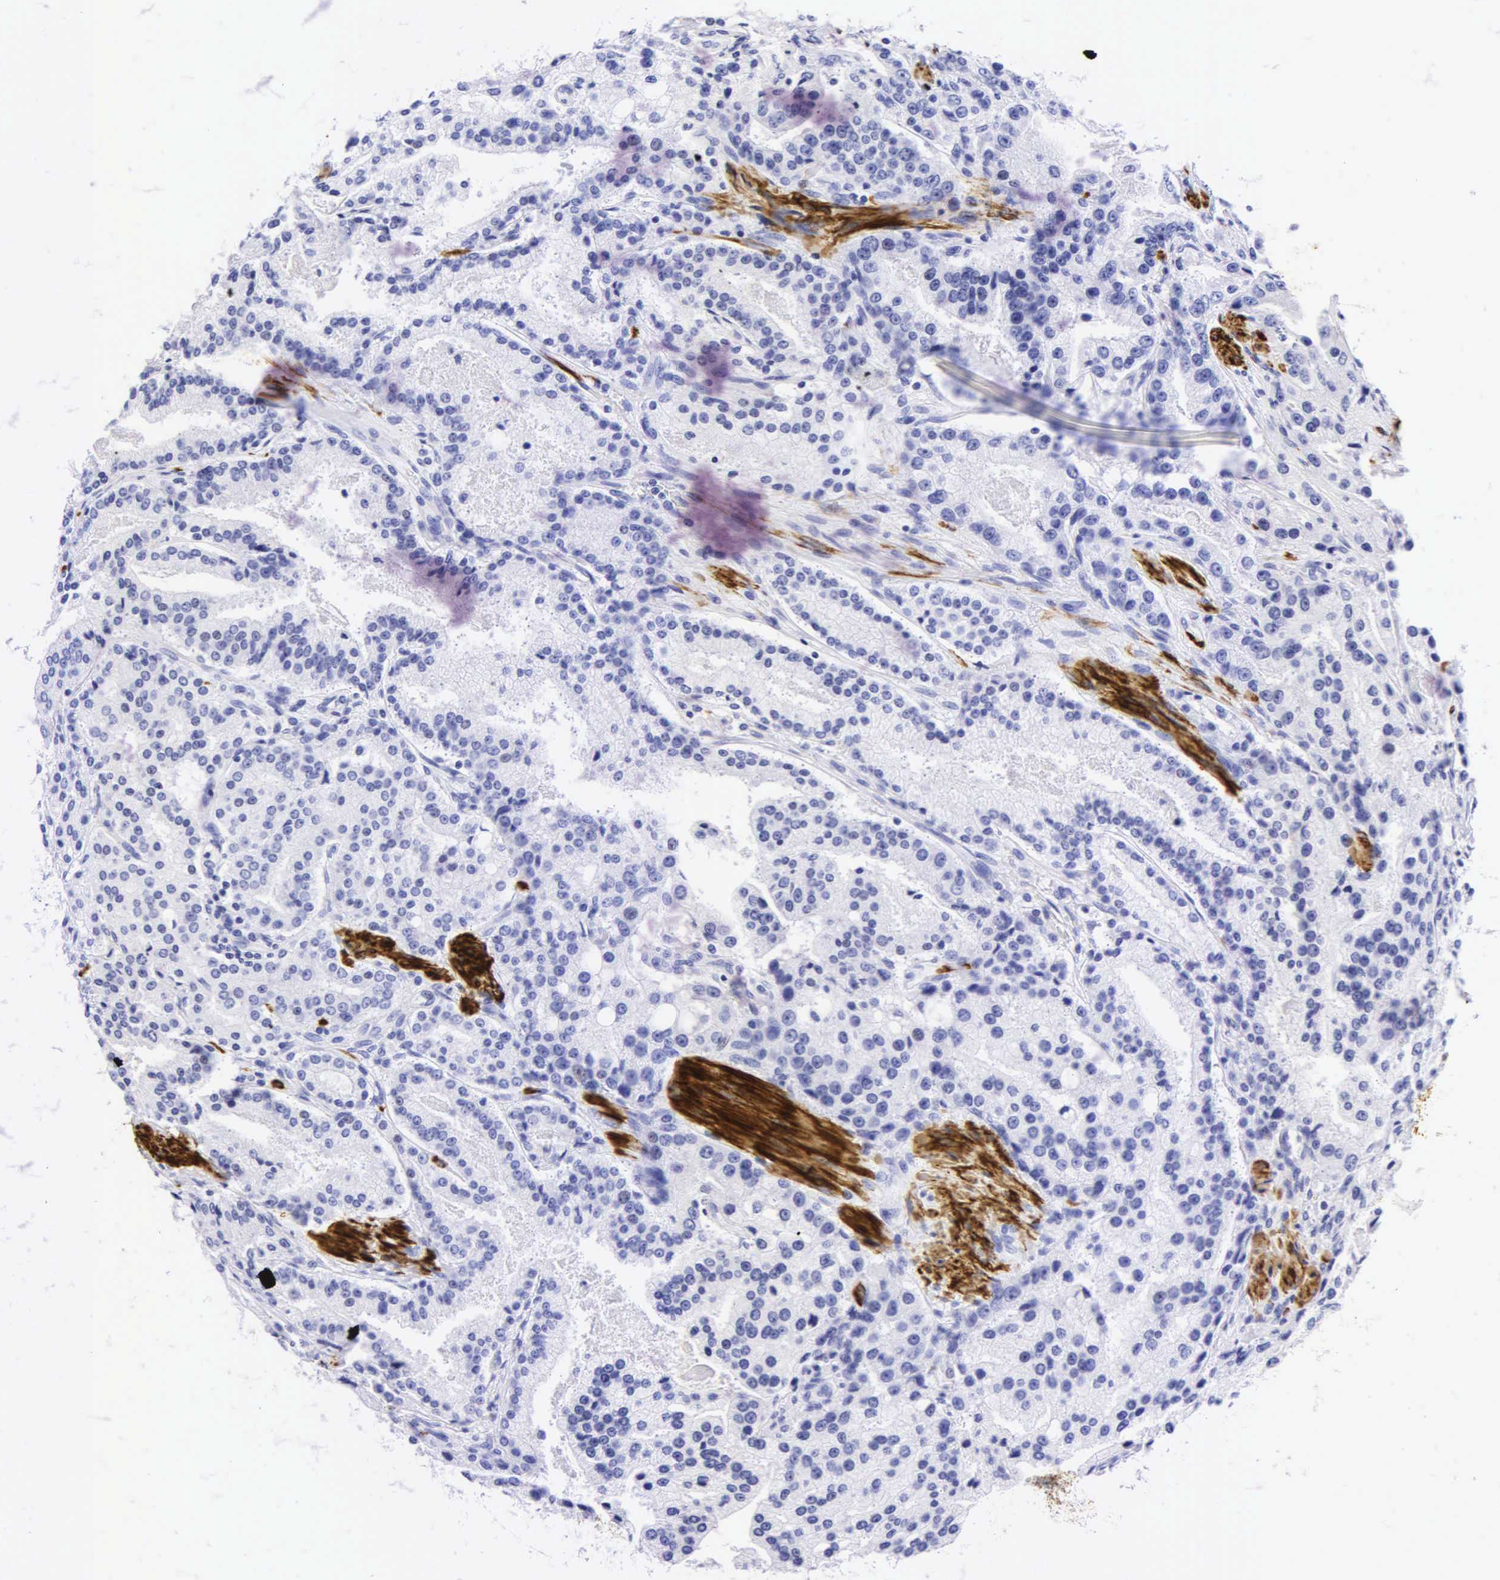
{"staining": {"intensity": "negative", "quantity": "none", "location": "none"}, "tissue": "prostate cancer", "cell_type": "Tumor cells", "image_type": "cancer", "snomed": [{"axis": "morphology", "description": "Adenocarcinoma, Medium grade"}, {"axis": "topography", "description": "Prostate"}], "caption": "This is an immunohistochemistry micrograph of human prostate cancer (adenocarcinoma (medium-grade)). There is no staining in tumor cells.", "gene": "DES", "patient": {"sex": "male", "age": 72}}